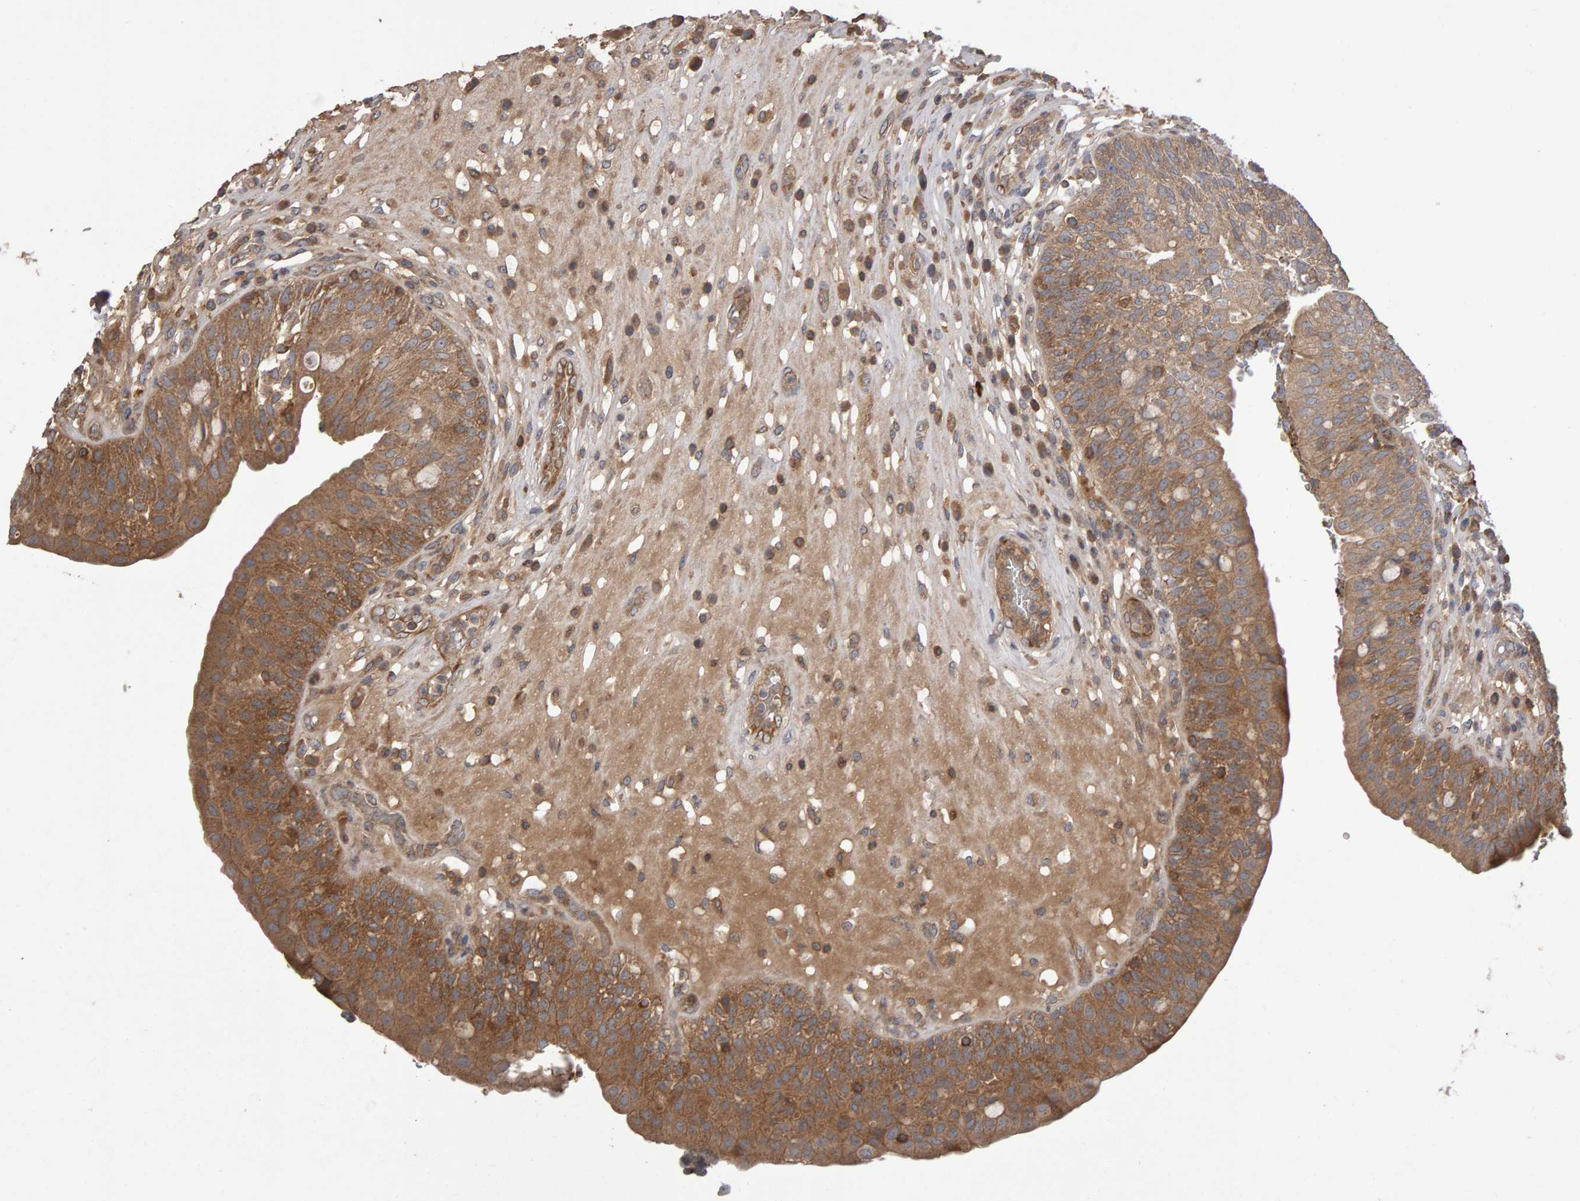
{"staining": {"intensity": "moderate", "quantity": ">75%", "location": "cytoplasmic/membranous"}, "tissue": "urinary bladder", "cell_type": "Urothelial cells", "image_type": "normal", "snomed": [{"axis": "morphology", "description": "Normal tissue, NOS"}, {"axis": "topography", "description": "Urinary bladder"}], "caption": "Brown immunohistochemical staining in normal human urinary bladder demonstrates moderate cytoplasmic/membranous positivity in approximately >75% of urothelial cells.", "gene": "PGS1", "patient": {"sex": "female", "age": 62}}